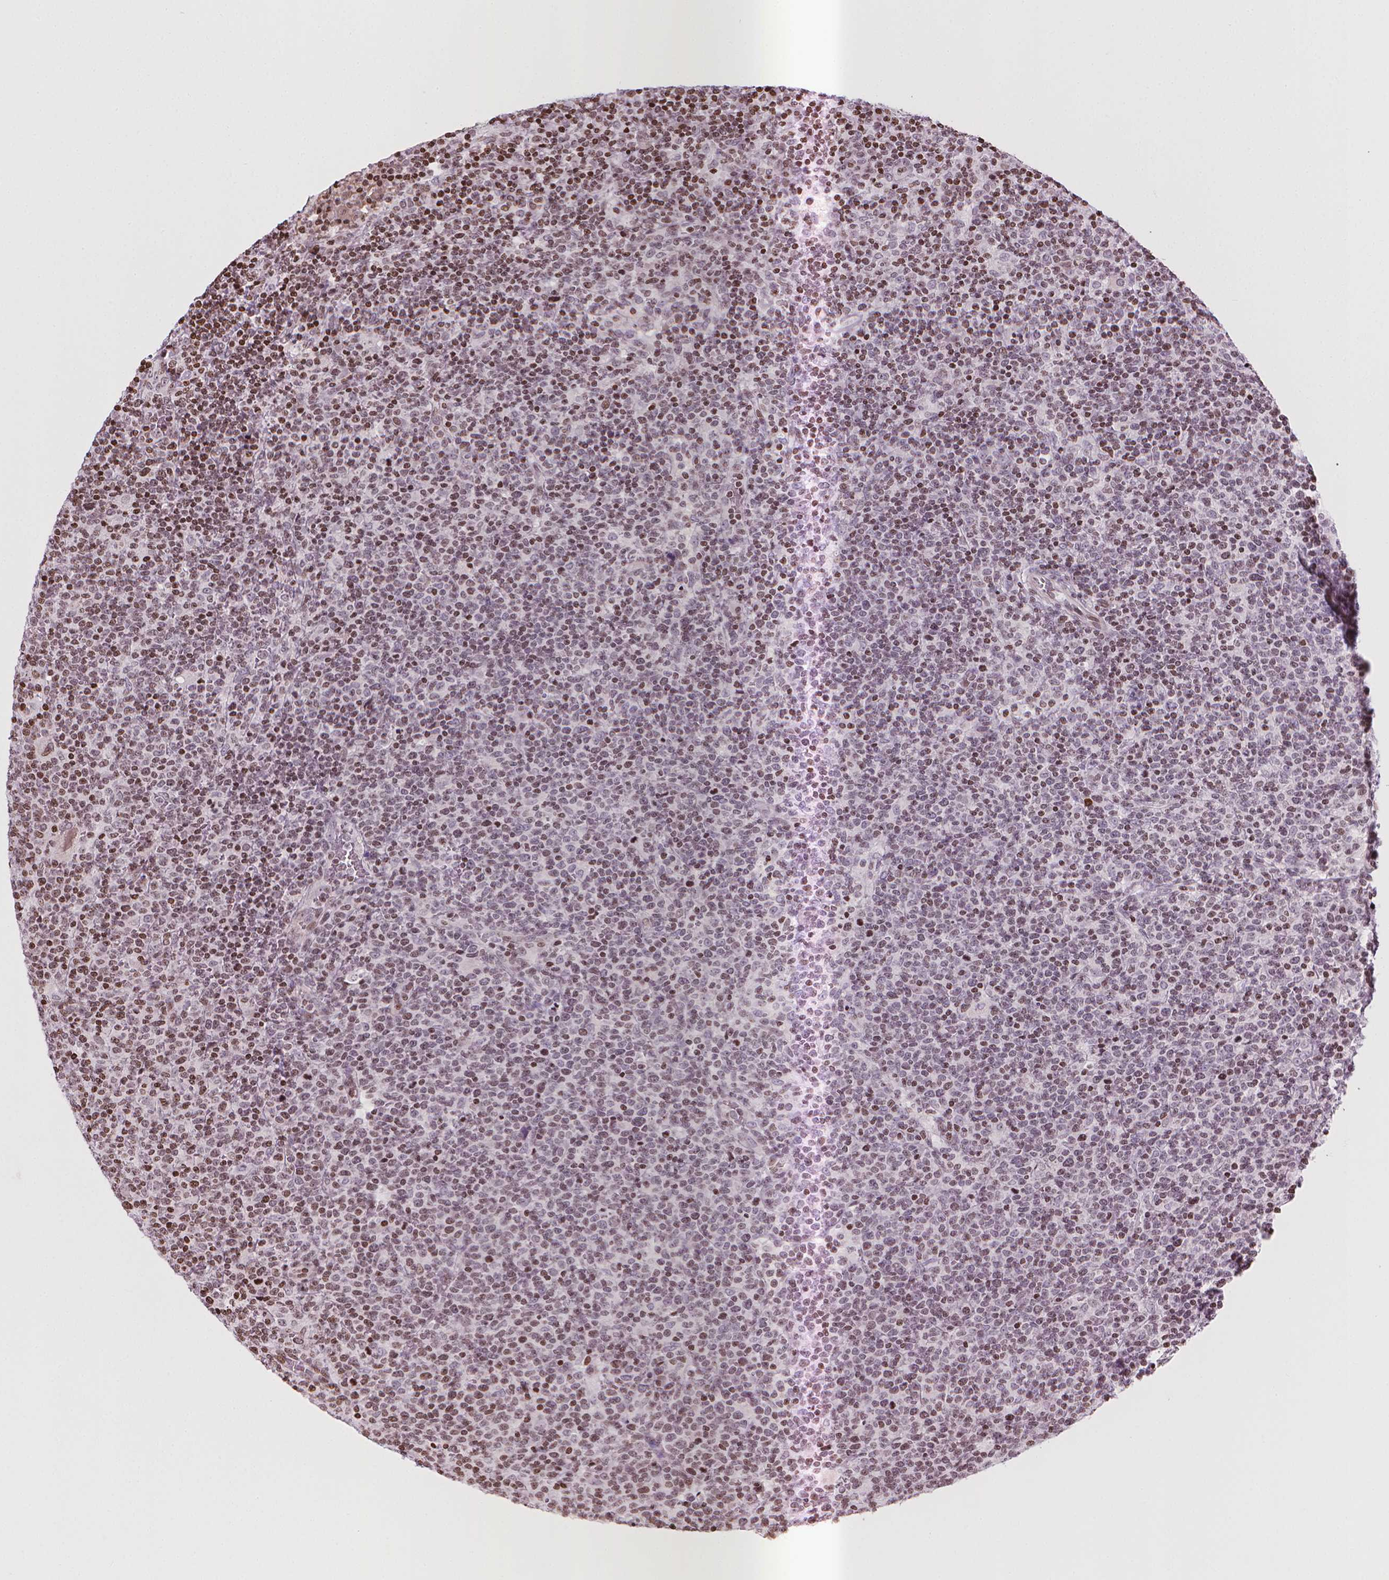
{"staining": {"intensity": "moderate", "quantity": "25%-75%", "location": "nuclear"}, "tissue": "lymphoma", "cell_type": "Tumor cells", "image_type": "cancer", "snomed": [{"axis": "morphology", "description": "Malignant lymphoma, non-Hodgkin's type, High grade"}, {"axis": "topography", "description": "Lymph node"}], "caption": "High-grade malignant lymphoma, non-Hodgkin's type stained with a brown dye demonstrates moderate nuclear positive staining in about 25%-75% of tumor cells.", "gene": "PIP4K2A", "patient": {"sex": "male", "age": 61}}